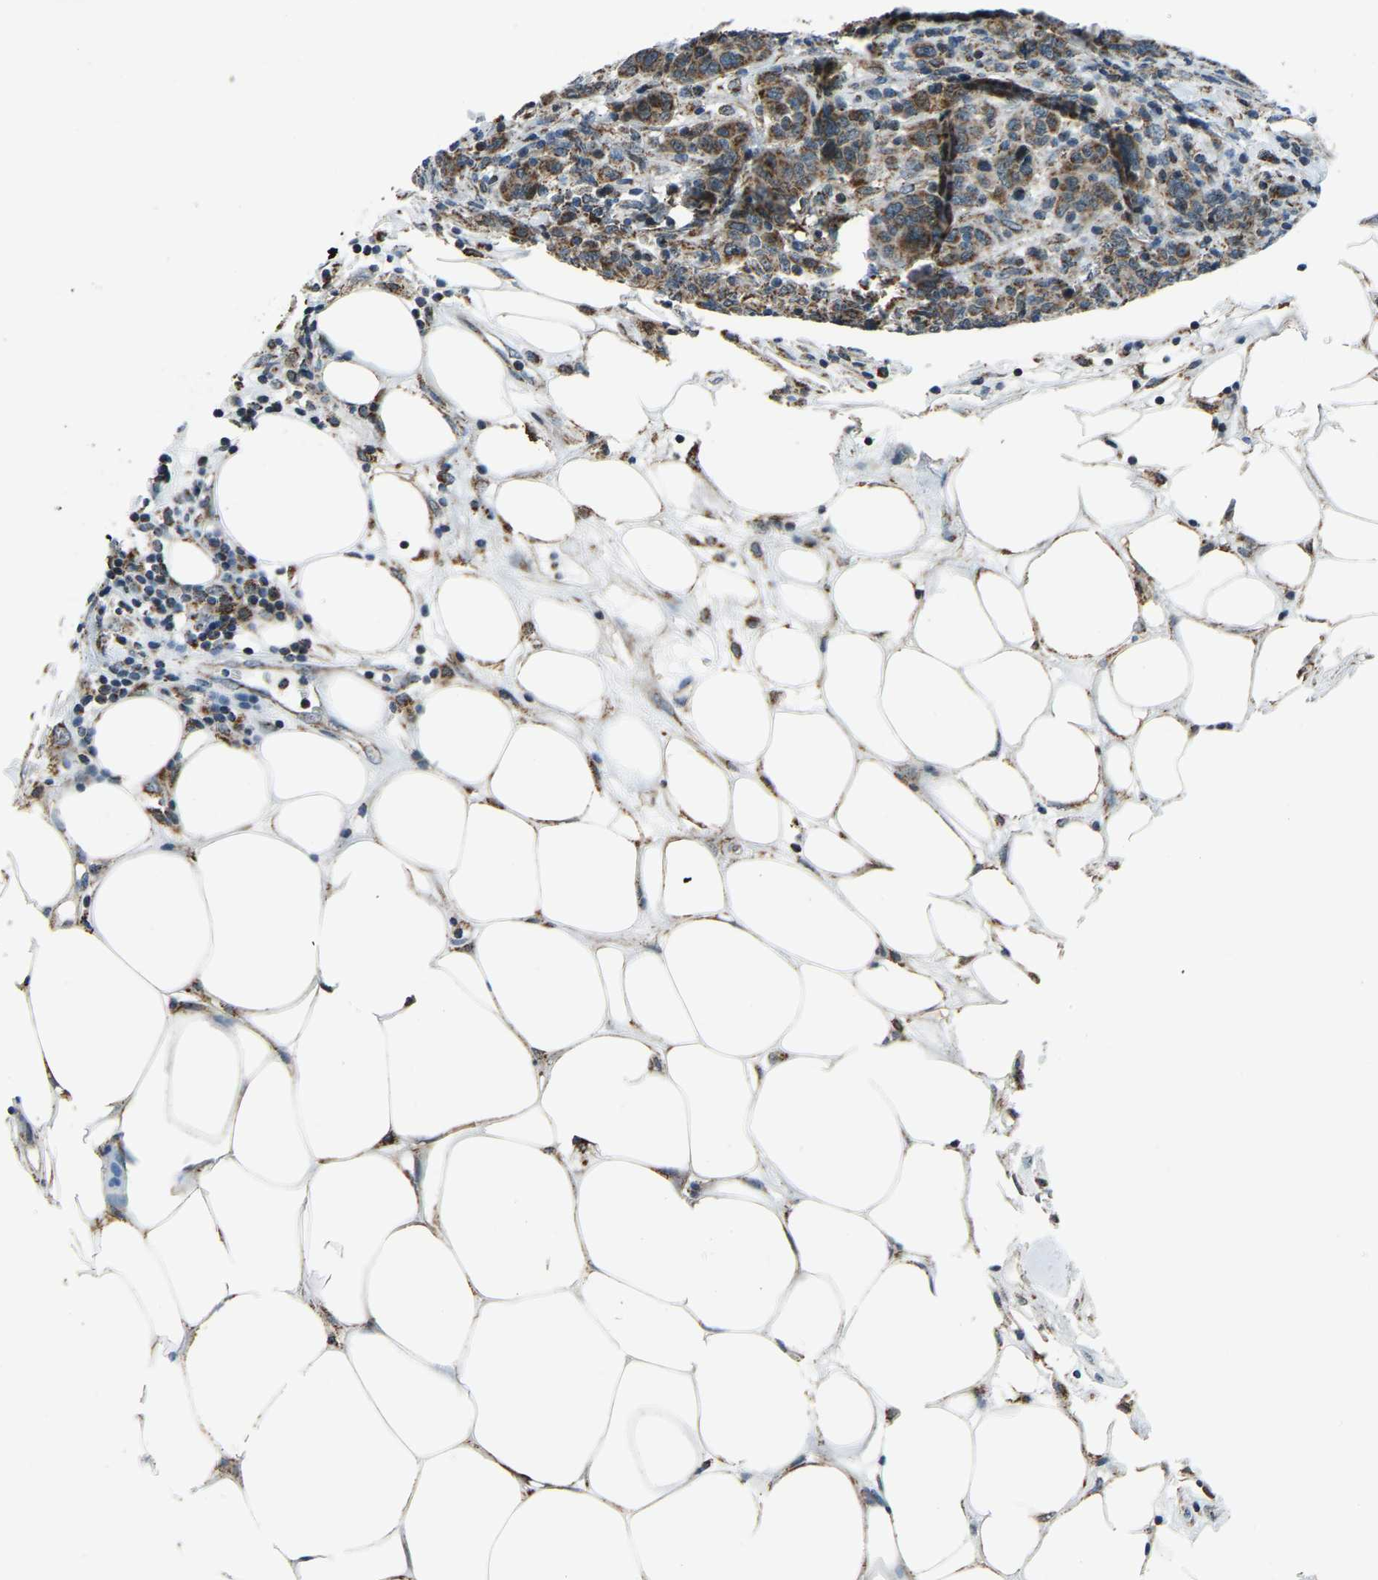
{"staining": {"intensity": "moderate", "quantity": ">75%", "location": "cytoplasmic/membranous"}, "tissue": "breast cancer", "cell_type": "Tumor cells", "image_type": "cancer", "snomed": [{"axis": "morphology", "description": "Duct carcinoma"}, {"axis": "topography", "description": "Breast"}], "caption": "IHC histopathology image of breast cancer stained for a protein (brown), which displays medium levels of moderate cytoplasmic/membranous positivity in about >75% of tumor cells.", "gene": "RBM33", "patient": {"sex": "female", "age": 37}}